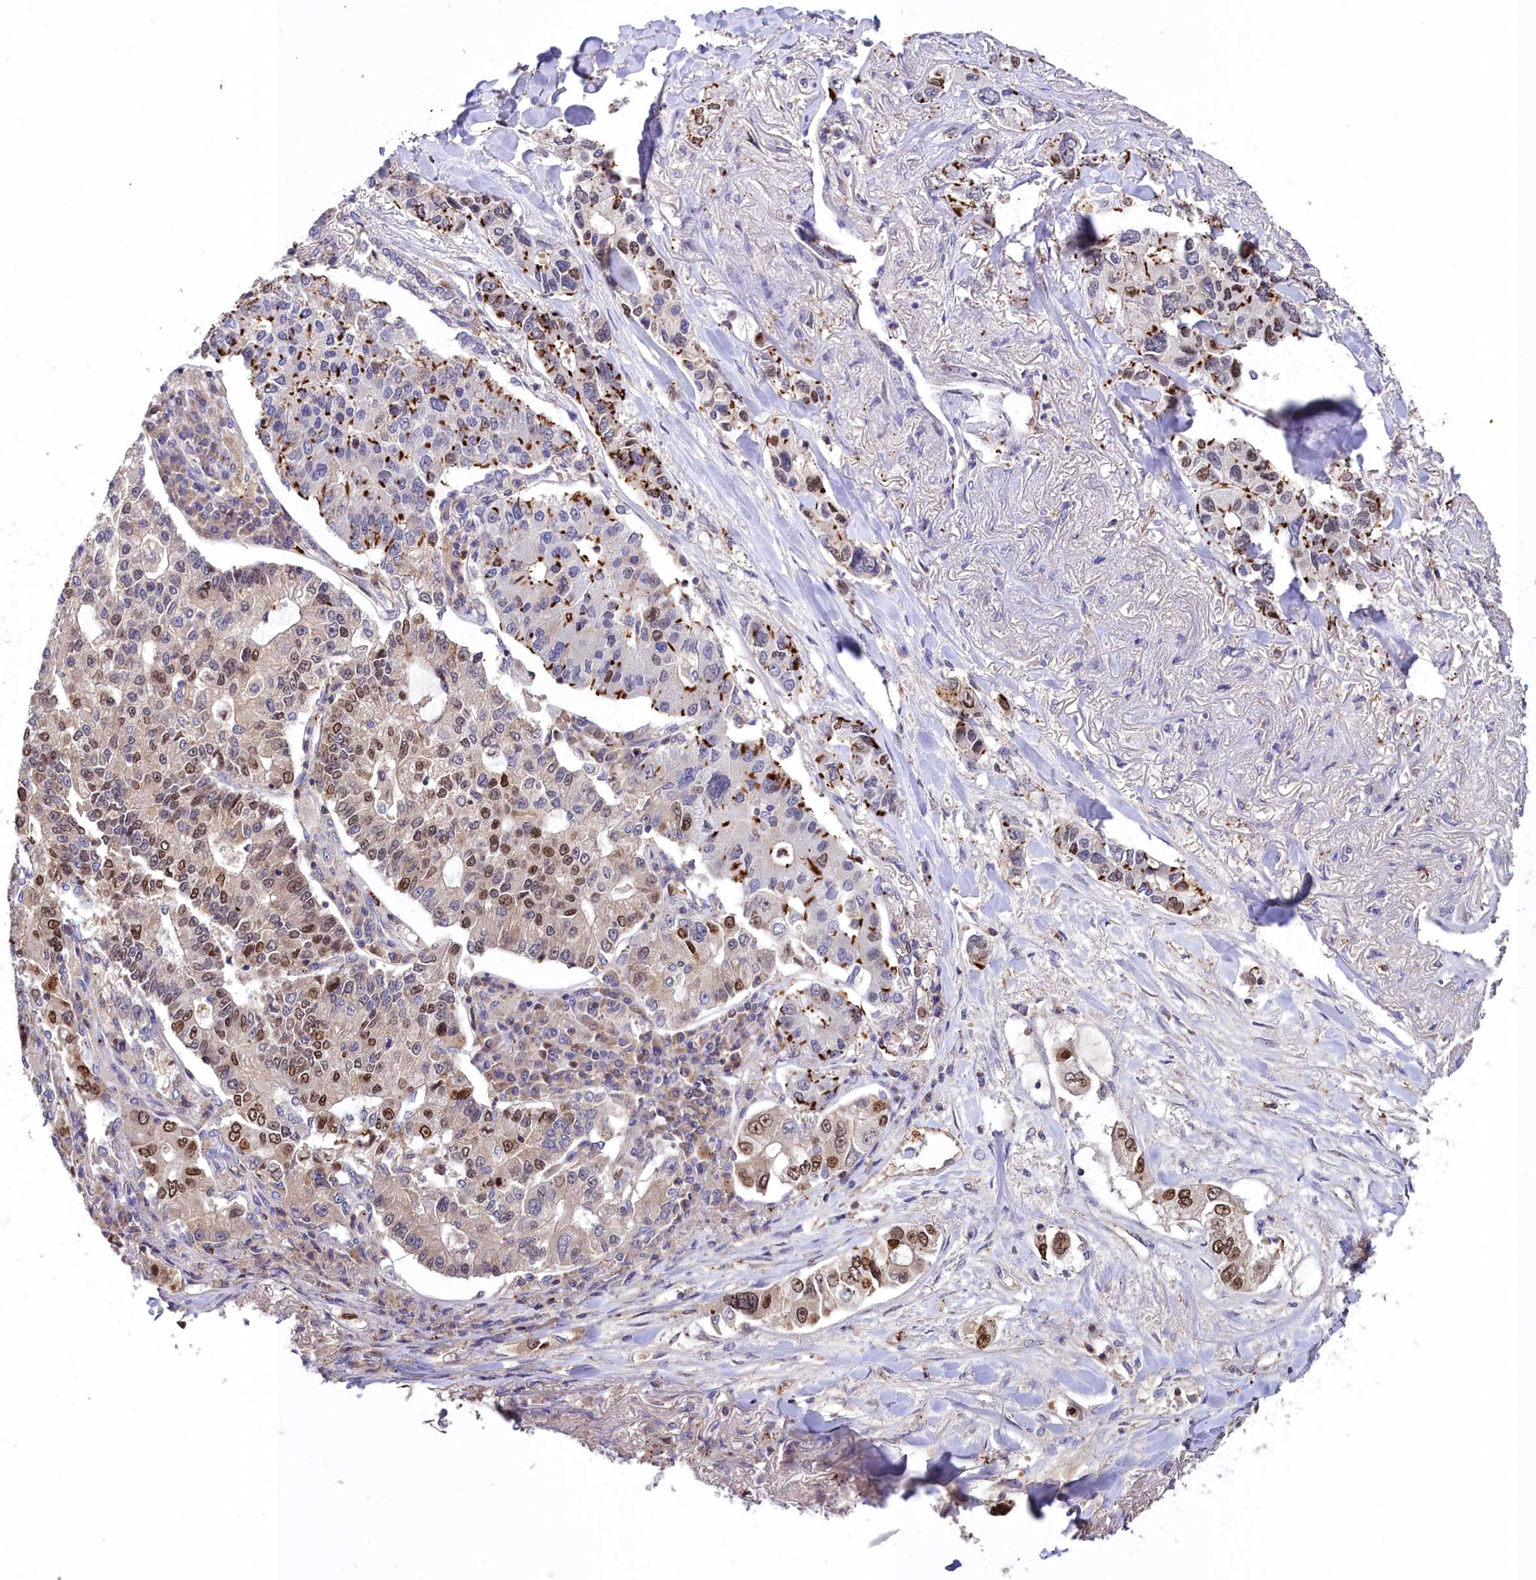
{"staining": {"intensity": "moderate", "quantity": "25%-75%", "location": "cytoplasmic/membranous,nuclear"}, "tissue": "lung cancer", "cell_type": "Tumor cells", "image_type": "cancer", "snomed": [{"axis": "morphology", "description": "Adenocarcinoma, NOS"}, {"axis": "topography", "description": "Lung"}], "caption": "A medium amount of moderate cytoplasmic/membranous and nuclear positivity is appreciated in approximately 25%-75% of tumor cells in lung cancer tissue.", "gene": "NEURL4", "patient": {"sex": "male", "age": 49}}